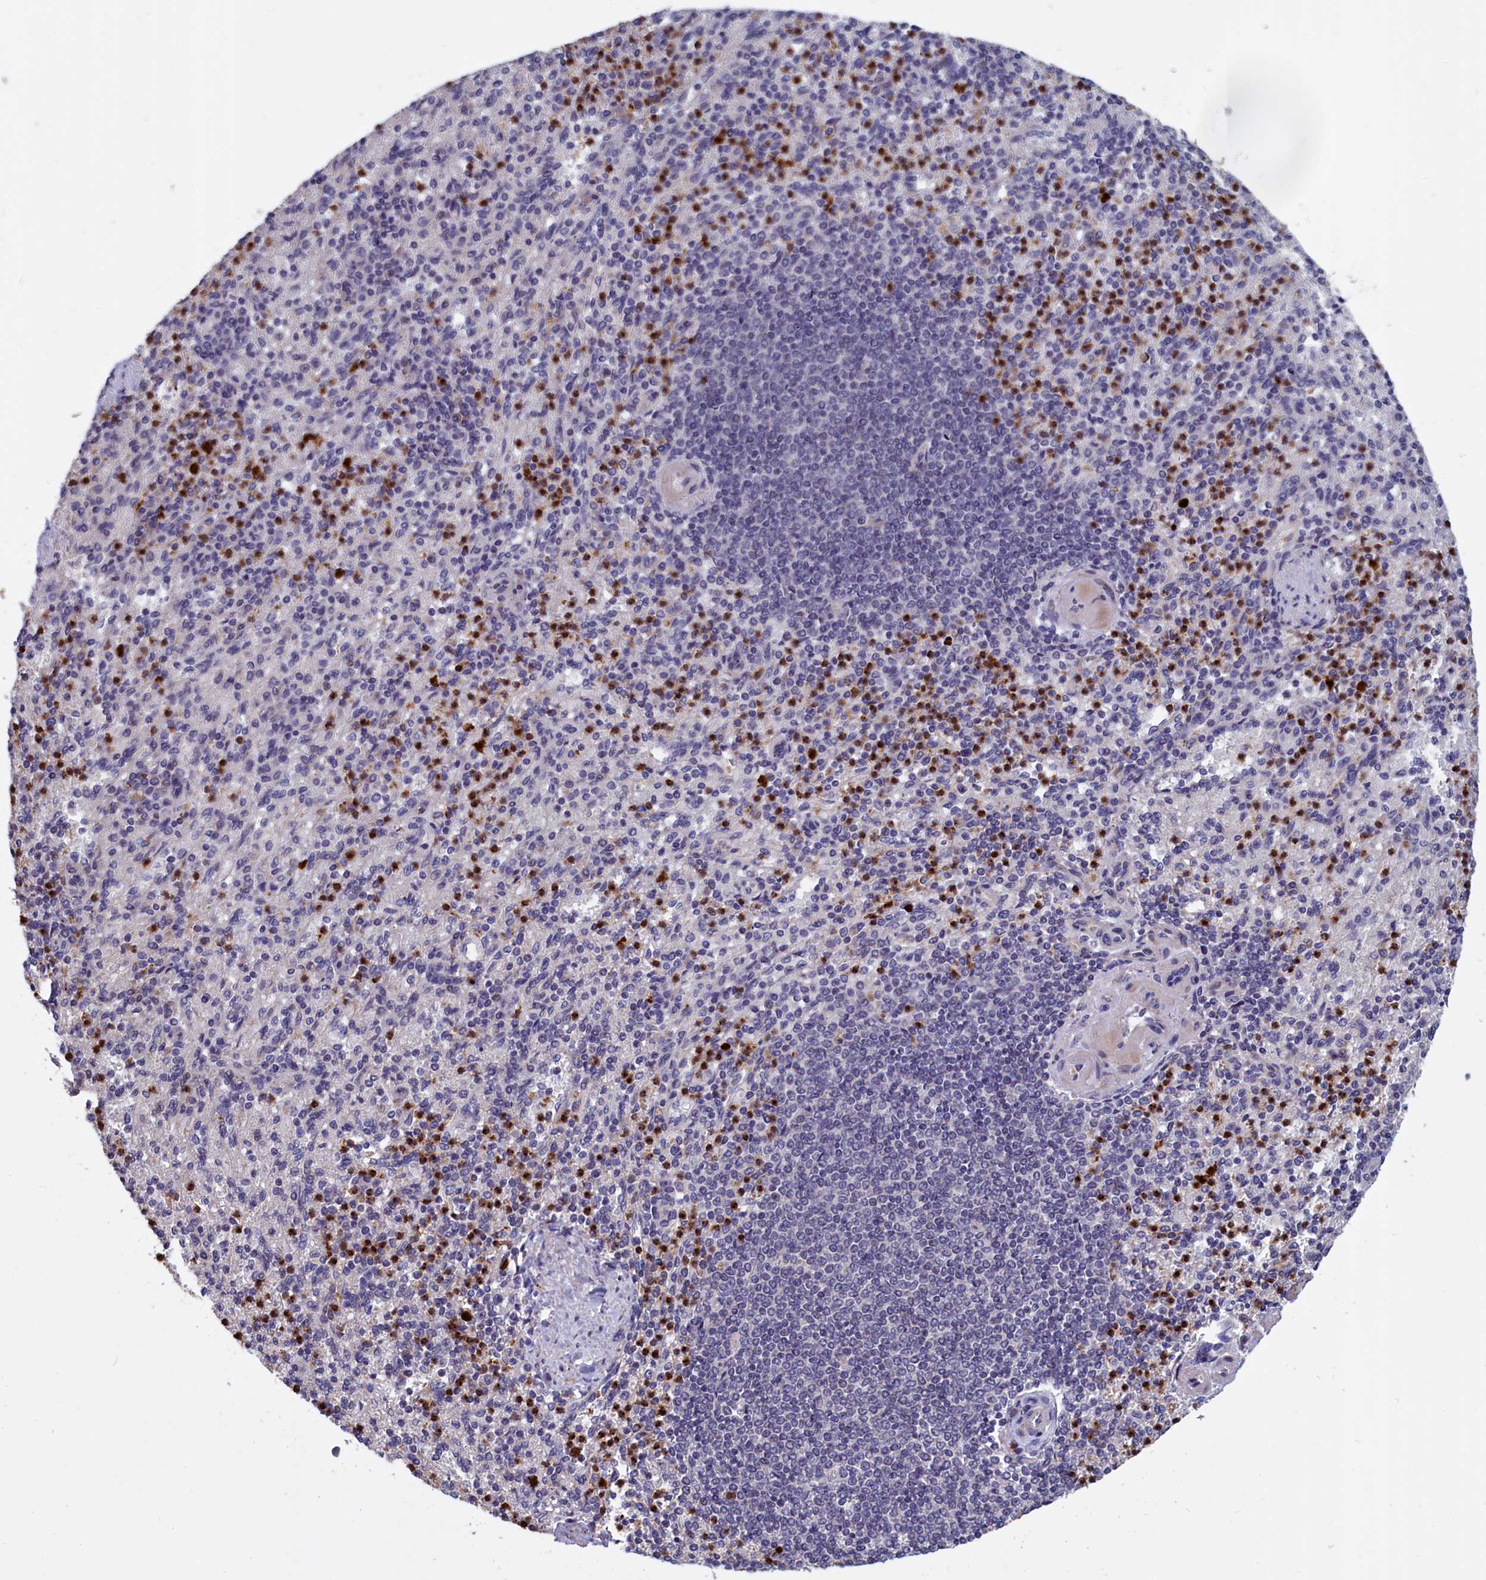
{"staining": {"intensity": "strong", "quantity": "<25%", "location": "cytoplasmic/membranous"}, "tissue": "spleen", "cell_type": "Cells in red pulp", "image_type": "normal", "snomed": [{"axis": "morphology", "description": "Normal tissue, NOS"}, {"axis": "topography", "description": "Spleen"}], "caption": "Normal spleen was stained to show a protein in brown. There is medium levels of strong cytoplasmic/membranous positivity in about <25% of cells in red pulp. (DAB (3,3'-diaminobenzidine) = brown stain, brightfield microscopy at high magnification).", "gene": "EPB41L4B", "patient": {"sex": "female", "age": 74}}